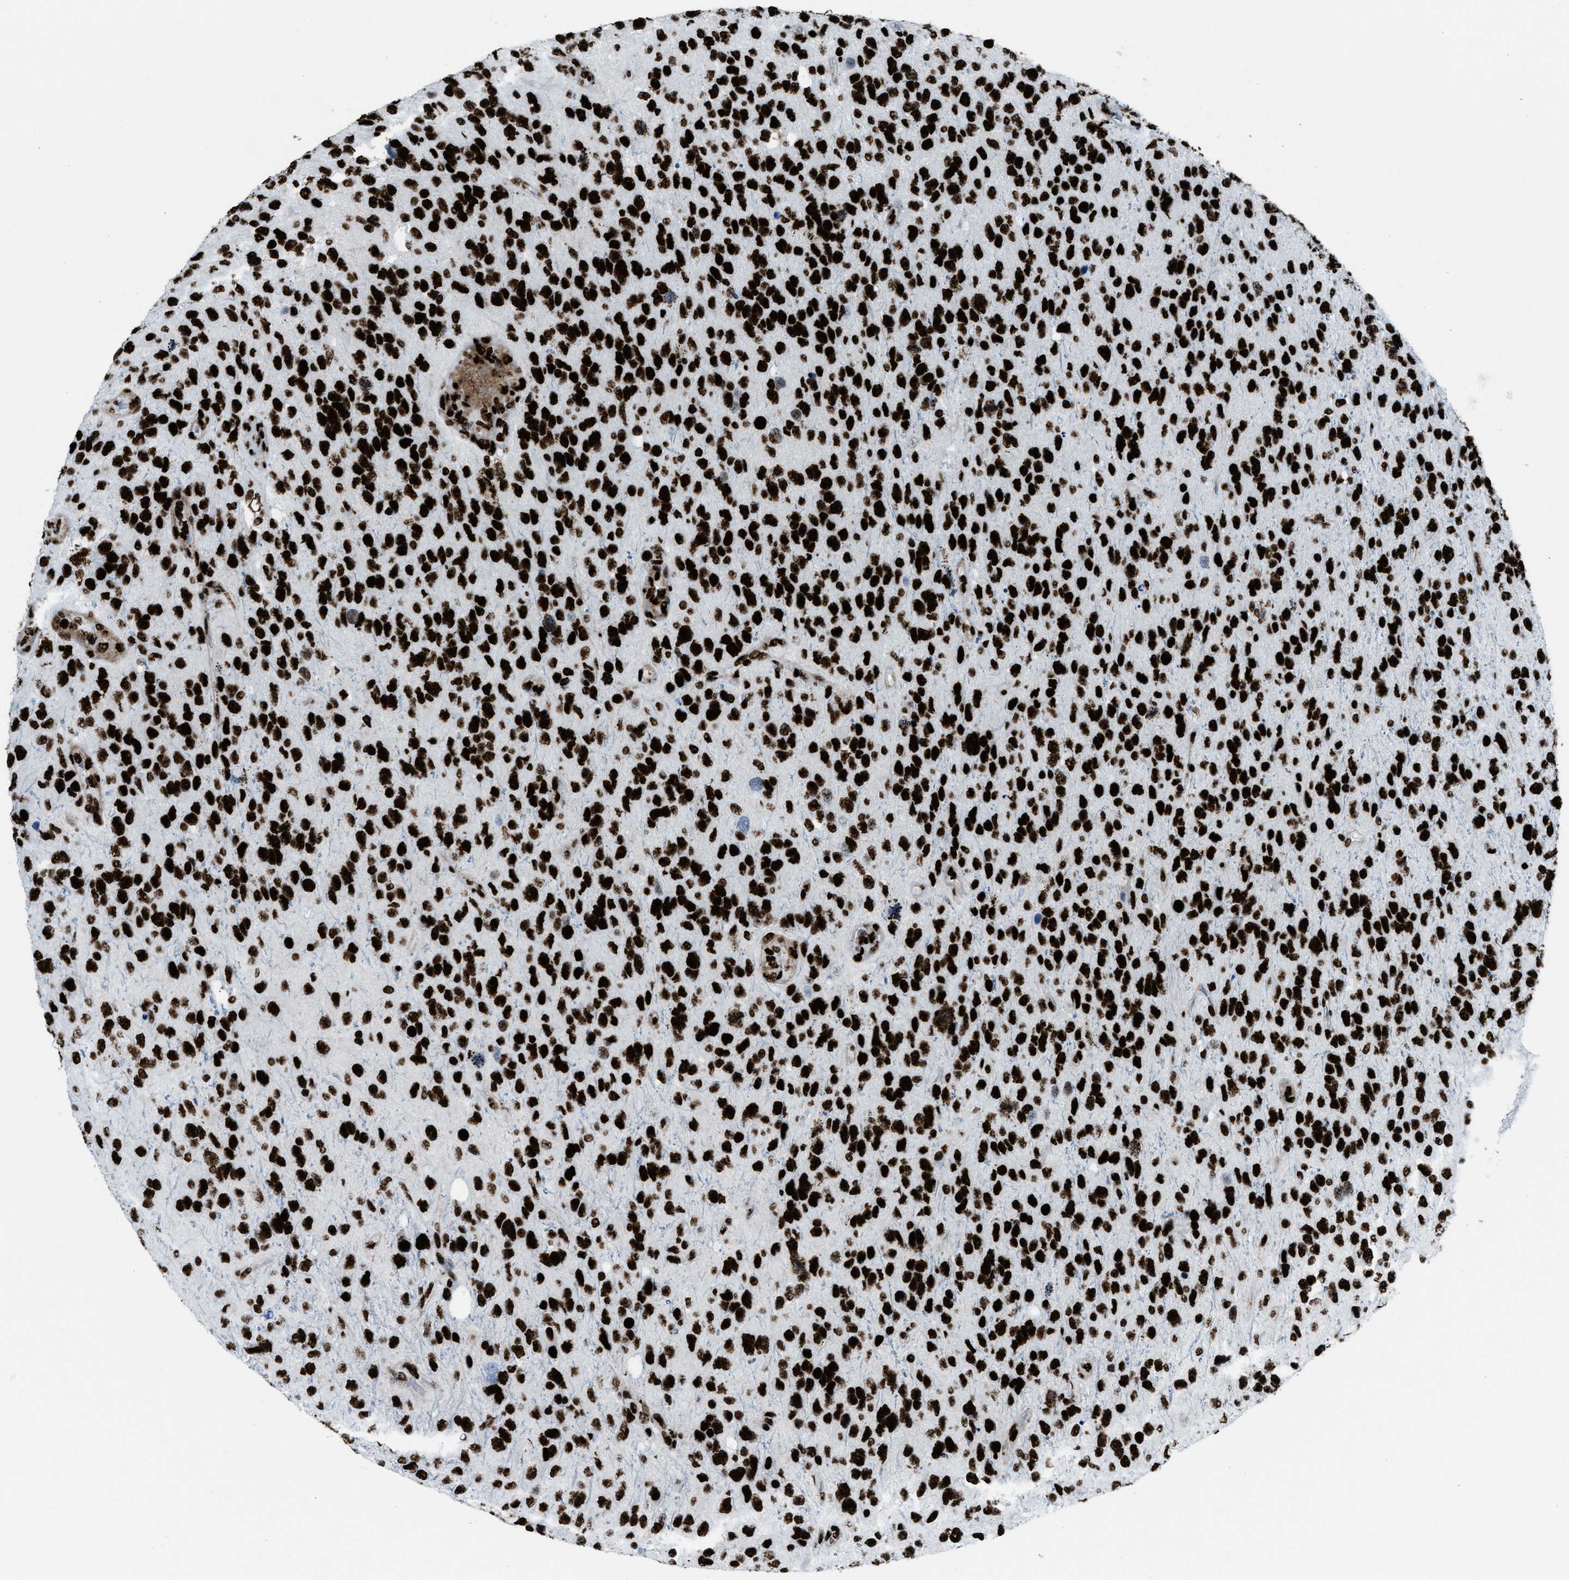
{"staining": {"intensity": "strong", "quantity": ">75%", "location": "nuclear"}, "tissue": "glioma", "cell_type": "Tumor cells", "image_type": "cancer", "snomed": [{"axis": "morphology", "description": "Glioma, malignant, High grade"}, {"axis": "topography", "description": "Brain"}], "caption": "Glioma stained for a protein demonstrates strong nuclear positivity in tumor cells.", "gene": "NONO", "patient": {"sex": "female", "age": 58}}